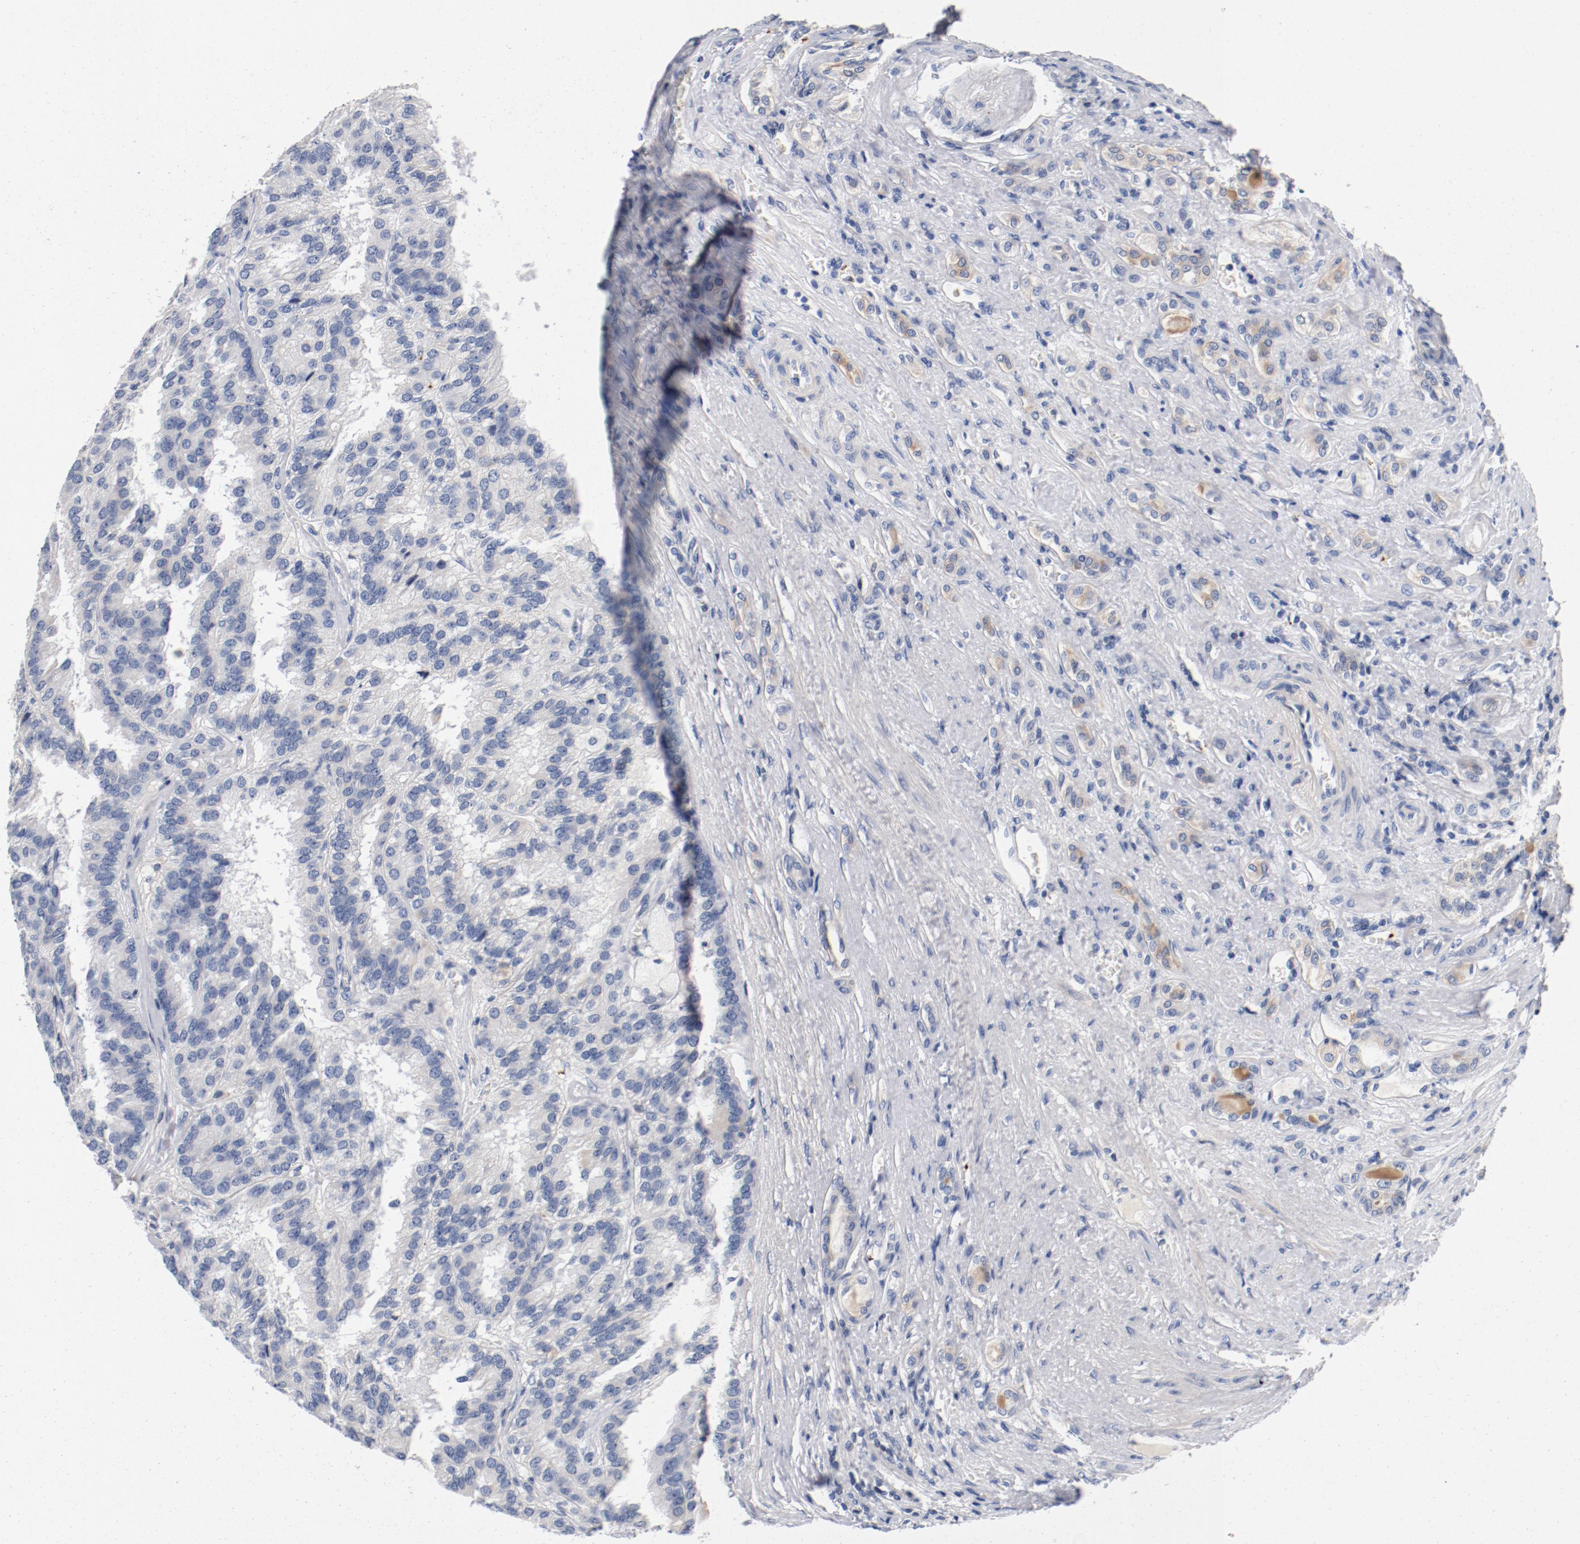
{"staining": {"intensity": "moderate", "quantity": "<25%", "location": "cytoplasmic/membranous"}, "tissue": "renal cancer", "cell_type": "Tumor cells", "image_type": "cancer", "snomed": [{"axis": "morphology", "description": "Adenocarcinoma, NOS"}, {"axis": "topography", "description": "Kidney"}], "caption": "Immunohistochemistry (IHC) staining of renal adenocarcinoma, which demonstrates low levels of moderate cytoplasmic/membranous staining in approximately <25% of tumor cells indicating moderate cytoplasmic/membranous protein expression. The staining was performed using DAB (brown) for protein detection and nuclei were counterstained in hematoxylin (blue).", "gene": "PIM1", "patient": {"sex": "male", "age": 46}}